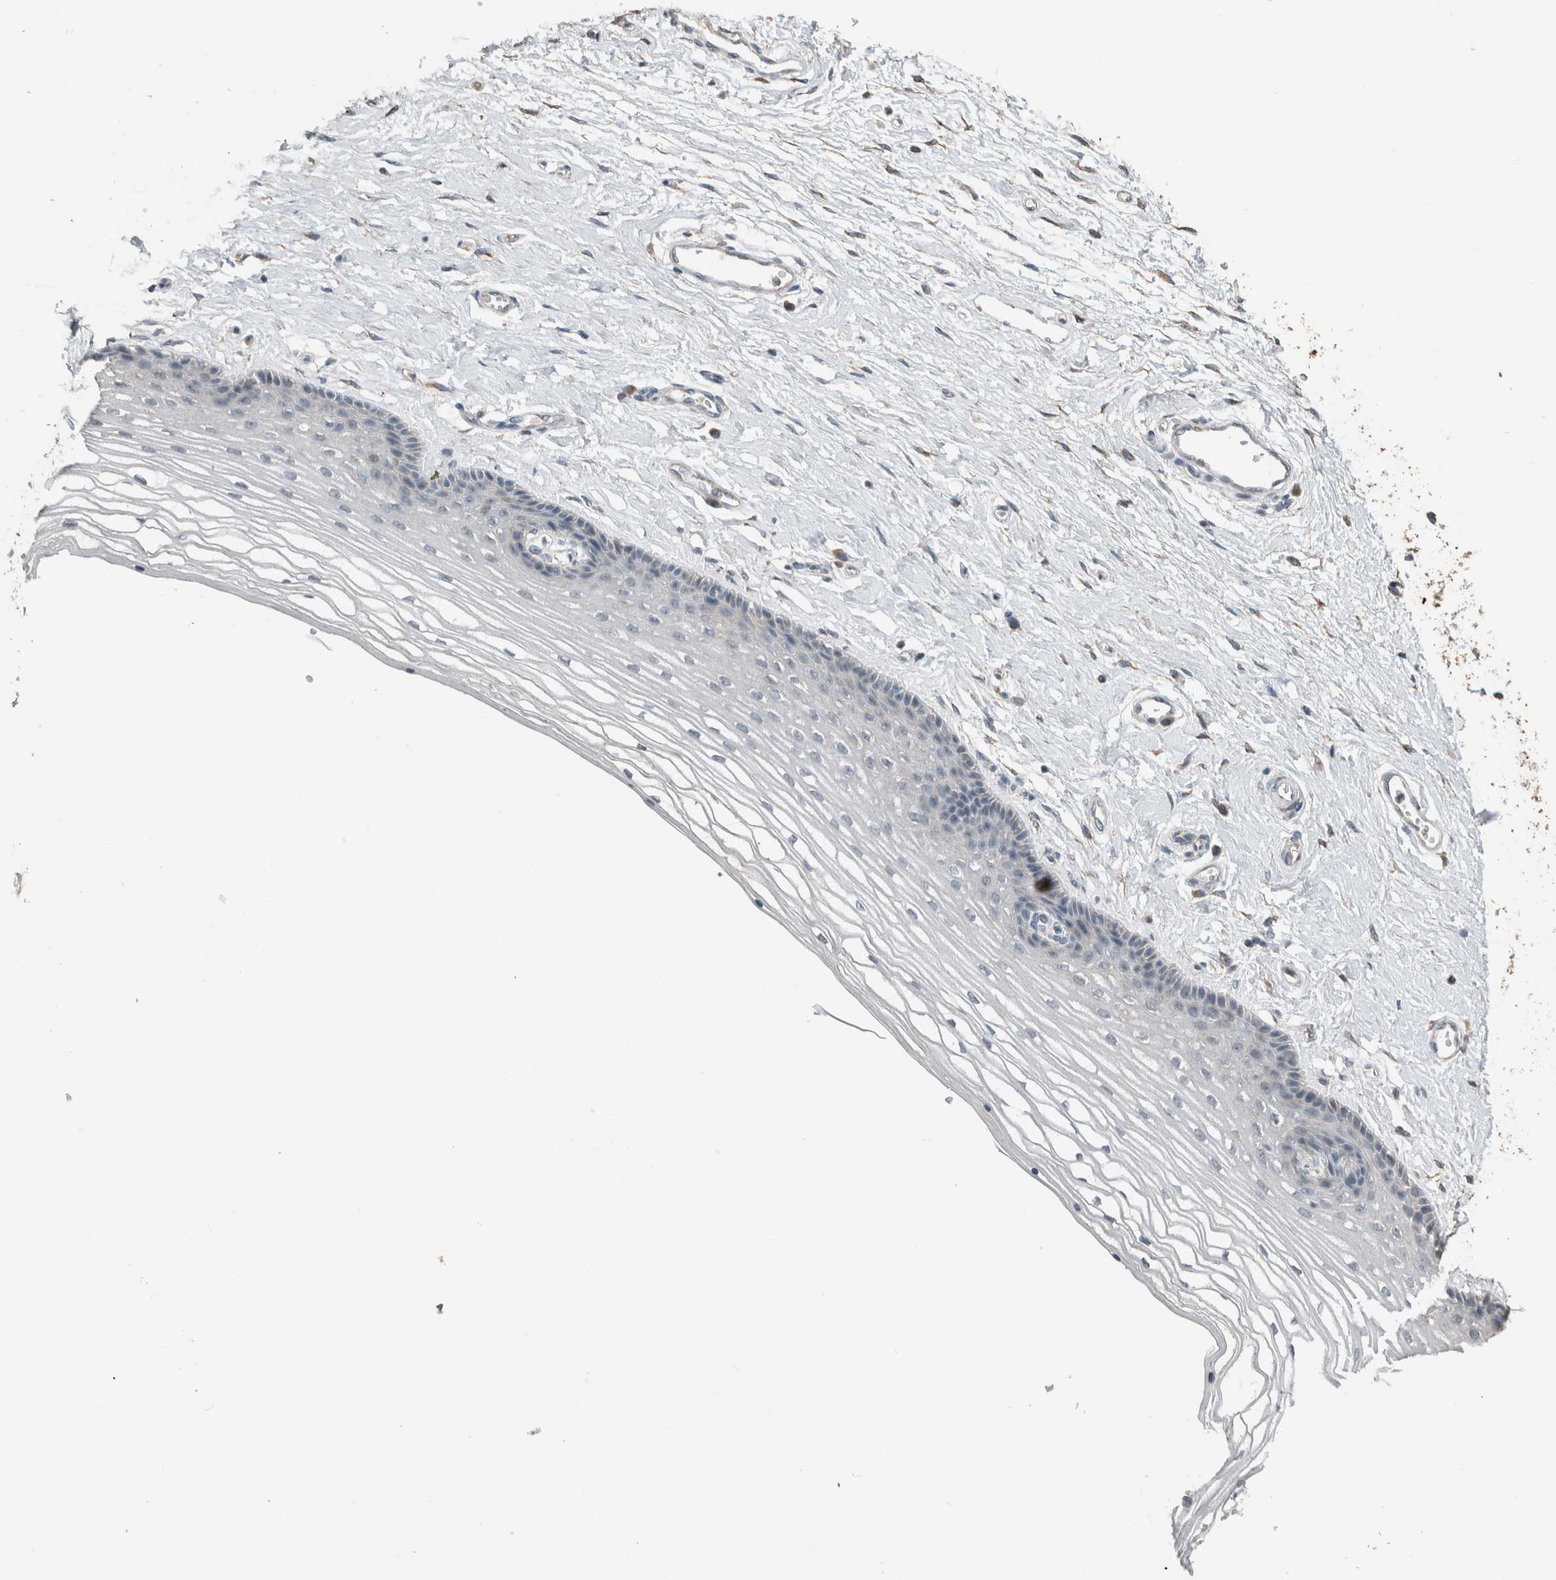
{"staining": {"intensity": "weak", "quantity": "25%-75%", "location": "cytoplasmic/membranous"}, "tissue": "vagina", "cell_type": "Squamous epithelial cells", "image_type": "normal", "snomed": [{"axis": "morphology", "description": "Normal tissue, NOS"}, {"axis": "topography", "description": "Vagina"}], "caption": "IHC of normal vagina demonstrates low levels of weak cytoplasmic/membranous expression in about 25%-75% of squamous epithelial cells.", "gene": "ACVR2B", "patient": {"sex": "female", "age": 46}}